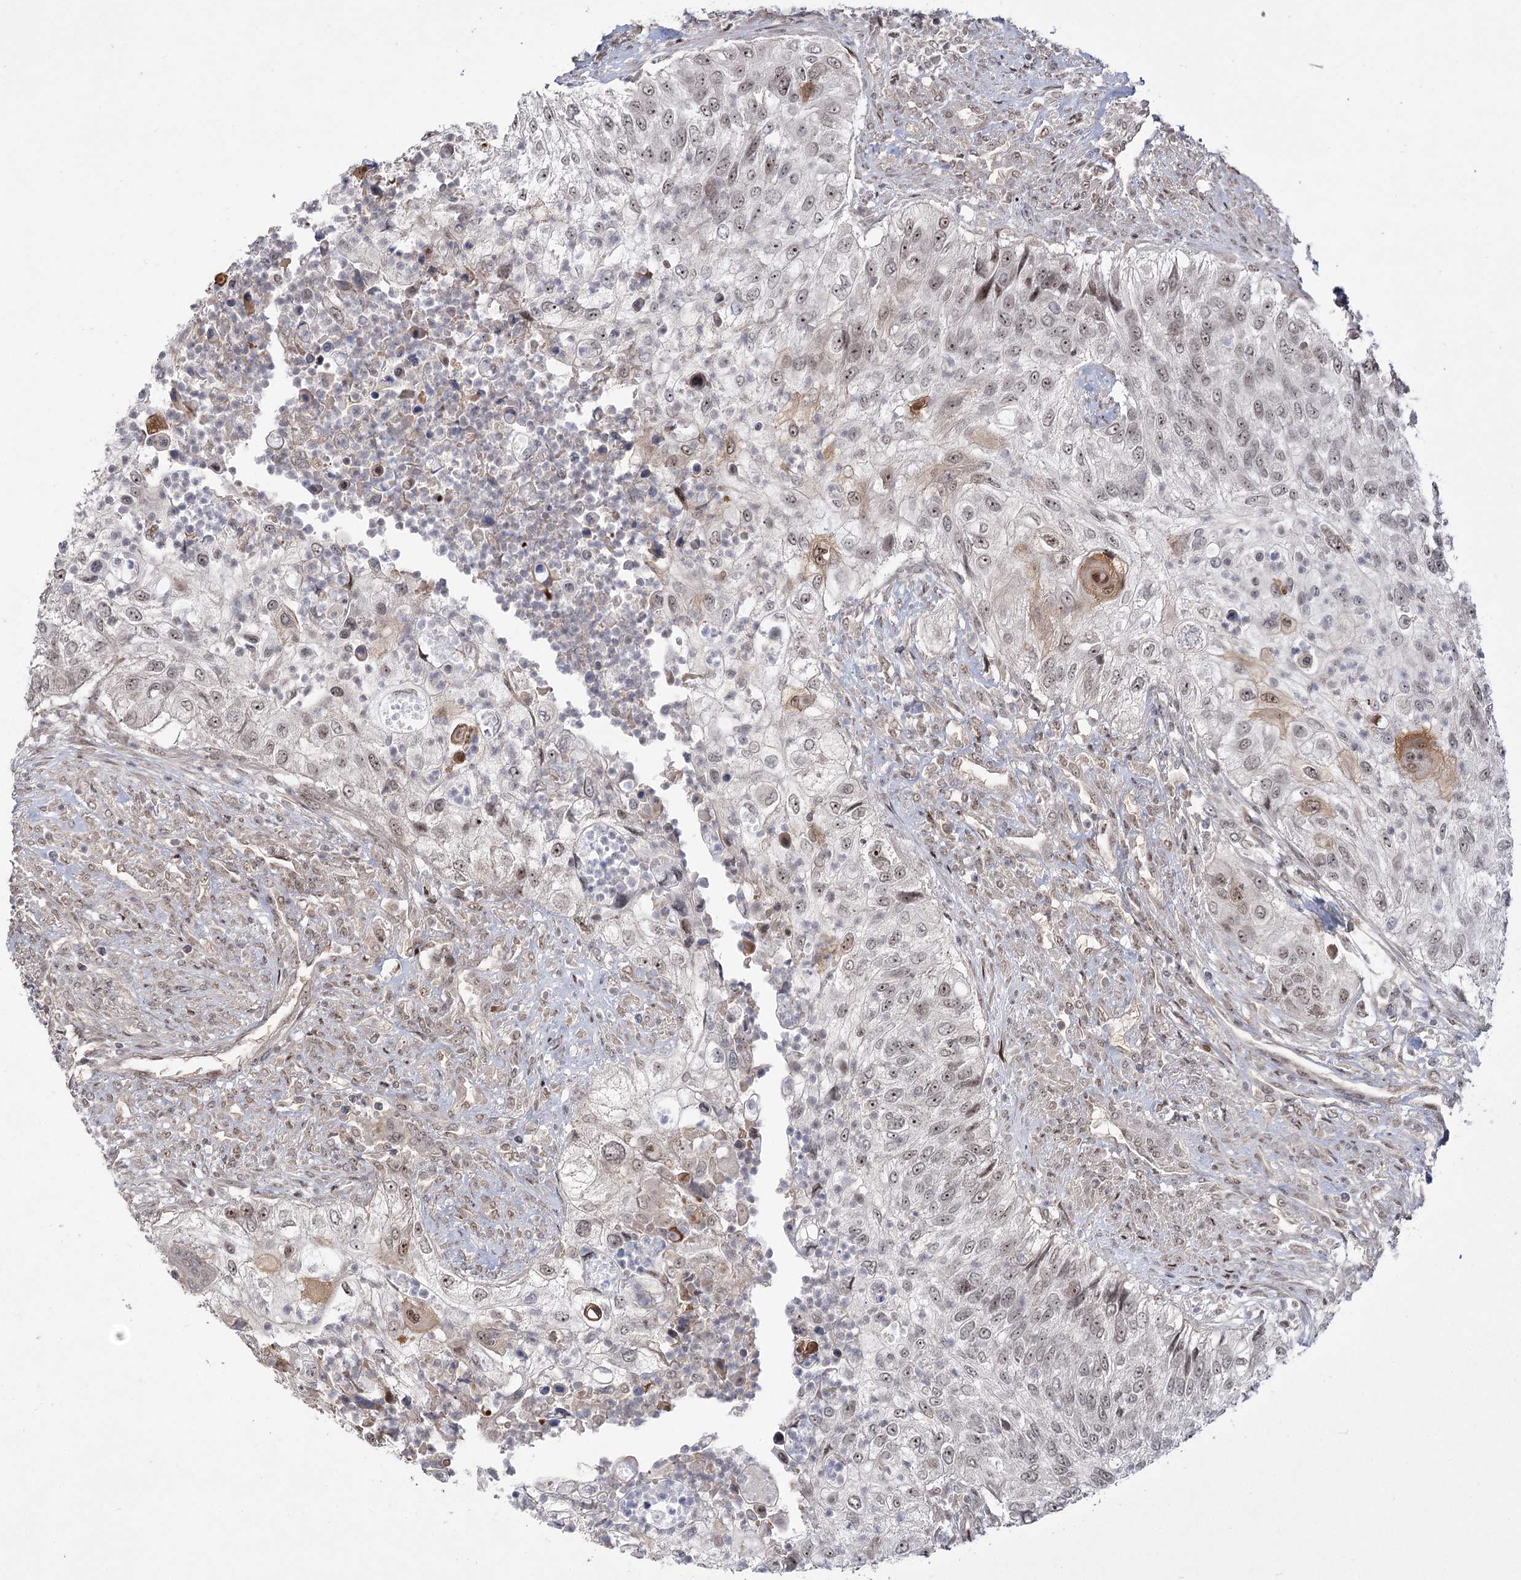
{"staining": {"intensity": "moderate", "quantity": "<25%", "location": "cytoplasmic/membranous,nuclear"}, "tissue": "urothelial cancer", "cell_type": "Tumor cells", "image_type": "cancer", "snomed": [{"axis": "morphology", "description": "Urothelial carcinoma, High grade"}, {"axis": "topography", "description": "Urinary bladder"}], "caption": "This photomicrograph exhibits urothelial cancer stained with immunohistochemistry (IHC) to label a protein in brown. The cytoplasmic/membranous and nuclear of tumor cells show moderate positivity for the protein. Nuclei are counter-stained blue.", "gene": "HELQ", "patient": {"sex": "female", "age": 60}}